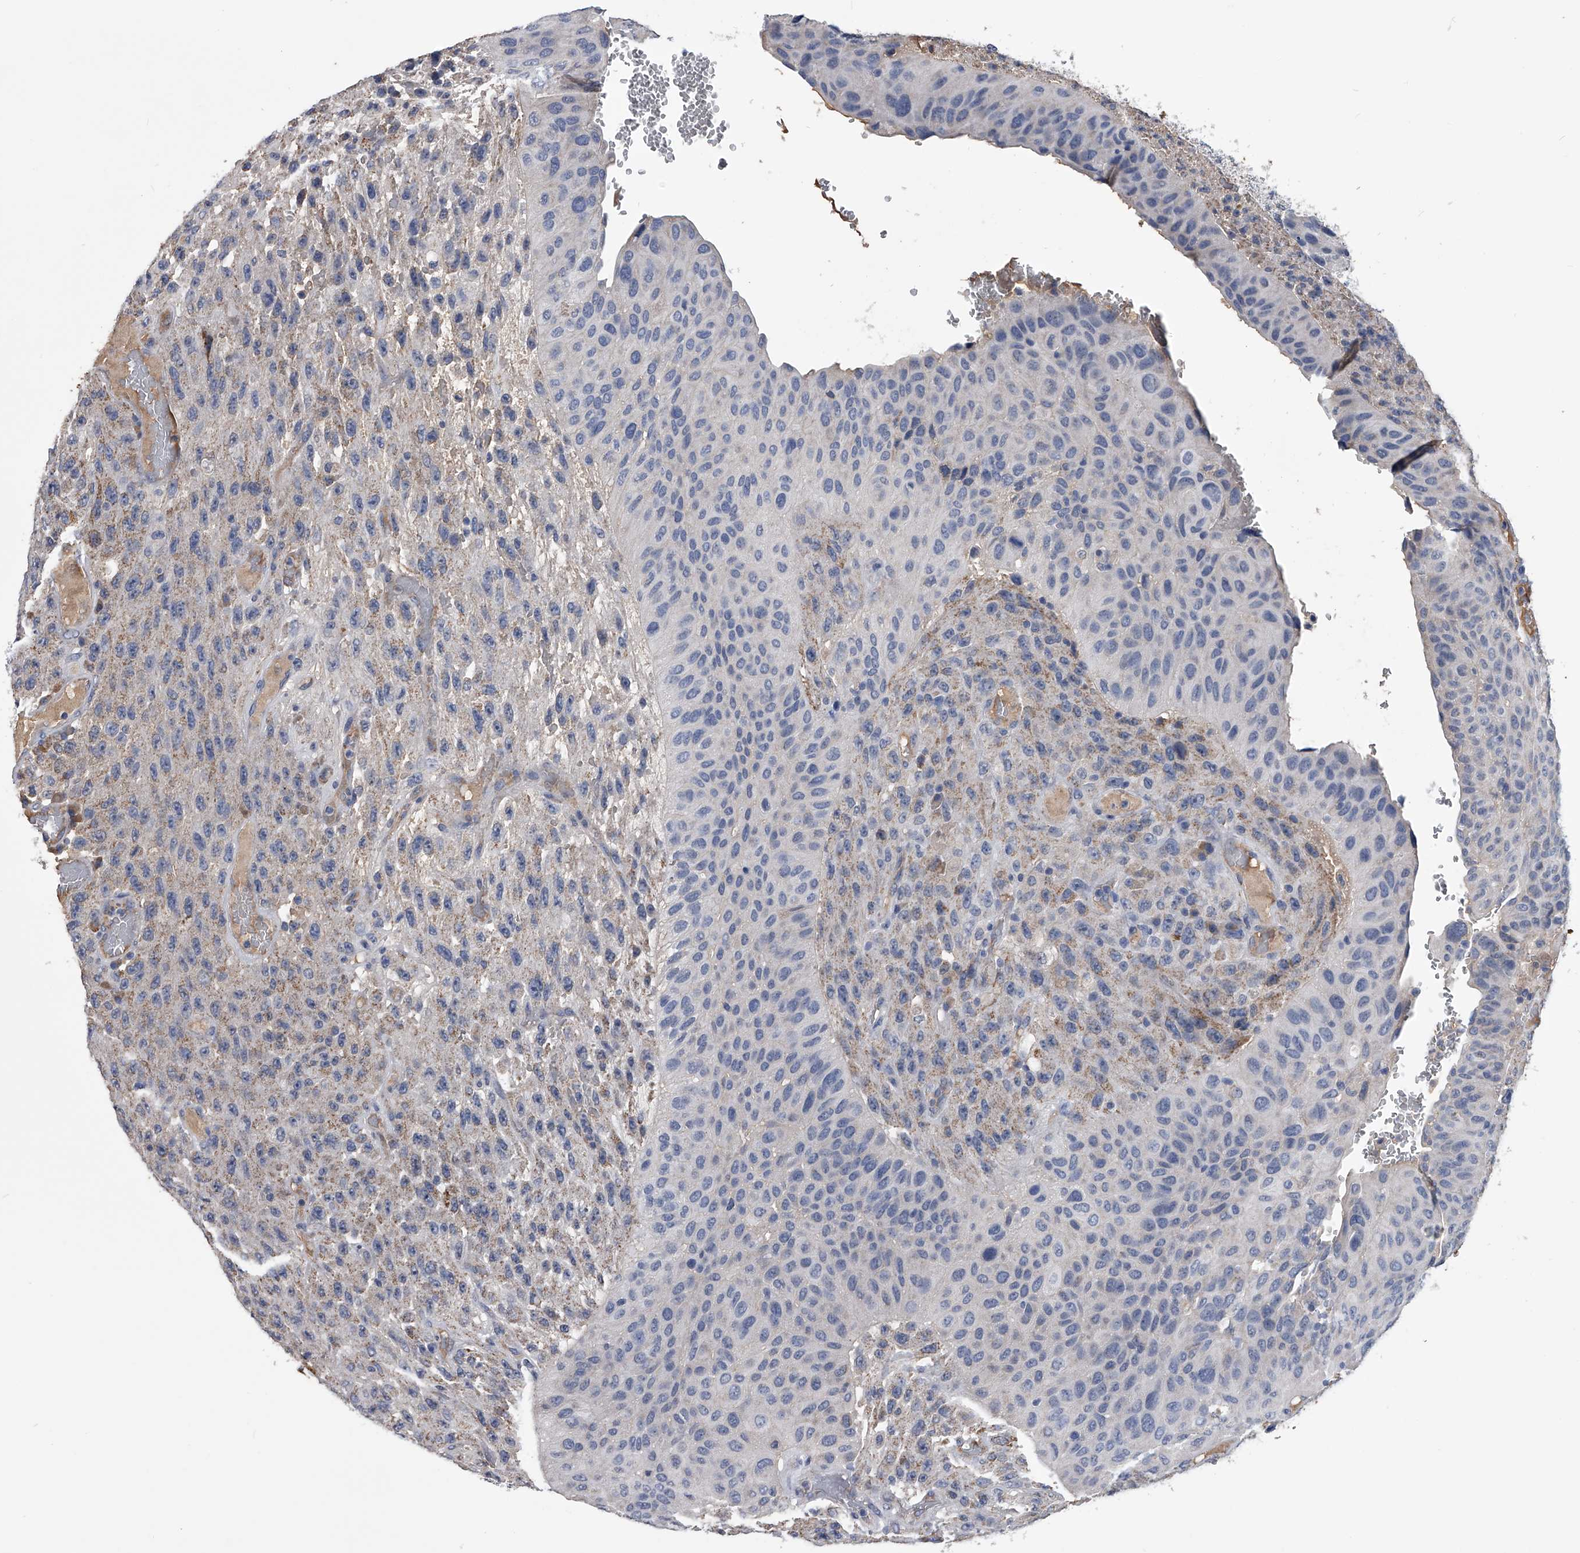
{"staining": {"intensity": "weak", "quantity": "<25%", "location": "cytoplasmic/membranous"}, "tissue": "urothelial cancer", "cell_type": "Tumor cells", "image_type": "cancer", "snomed": [{"axis": "morphology", "description": "Urothelial carcinoma, High grade"}, {"axis": "topography", "description": "Urinary bladder"}], "caption": "This is a photomicrograph of IHC staining of urothelial carcinoma (high-grade), which shows no positivity in tumor cells.", "gene": "OAT", "patient": {"sex": "male", "age": 66}}